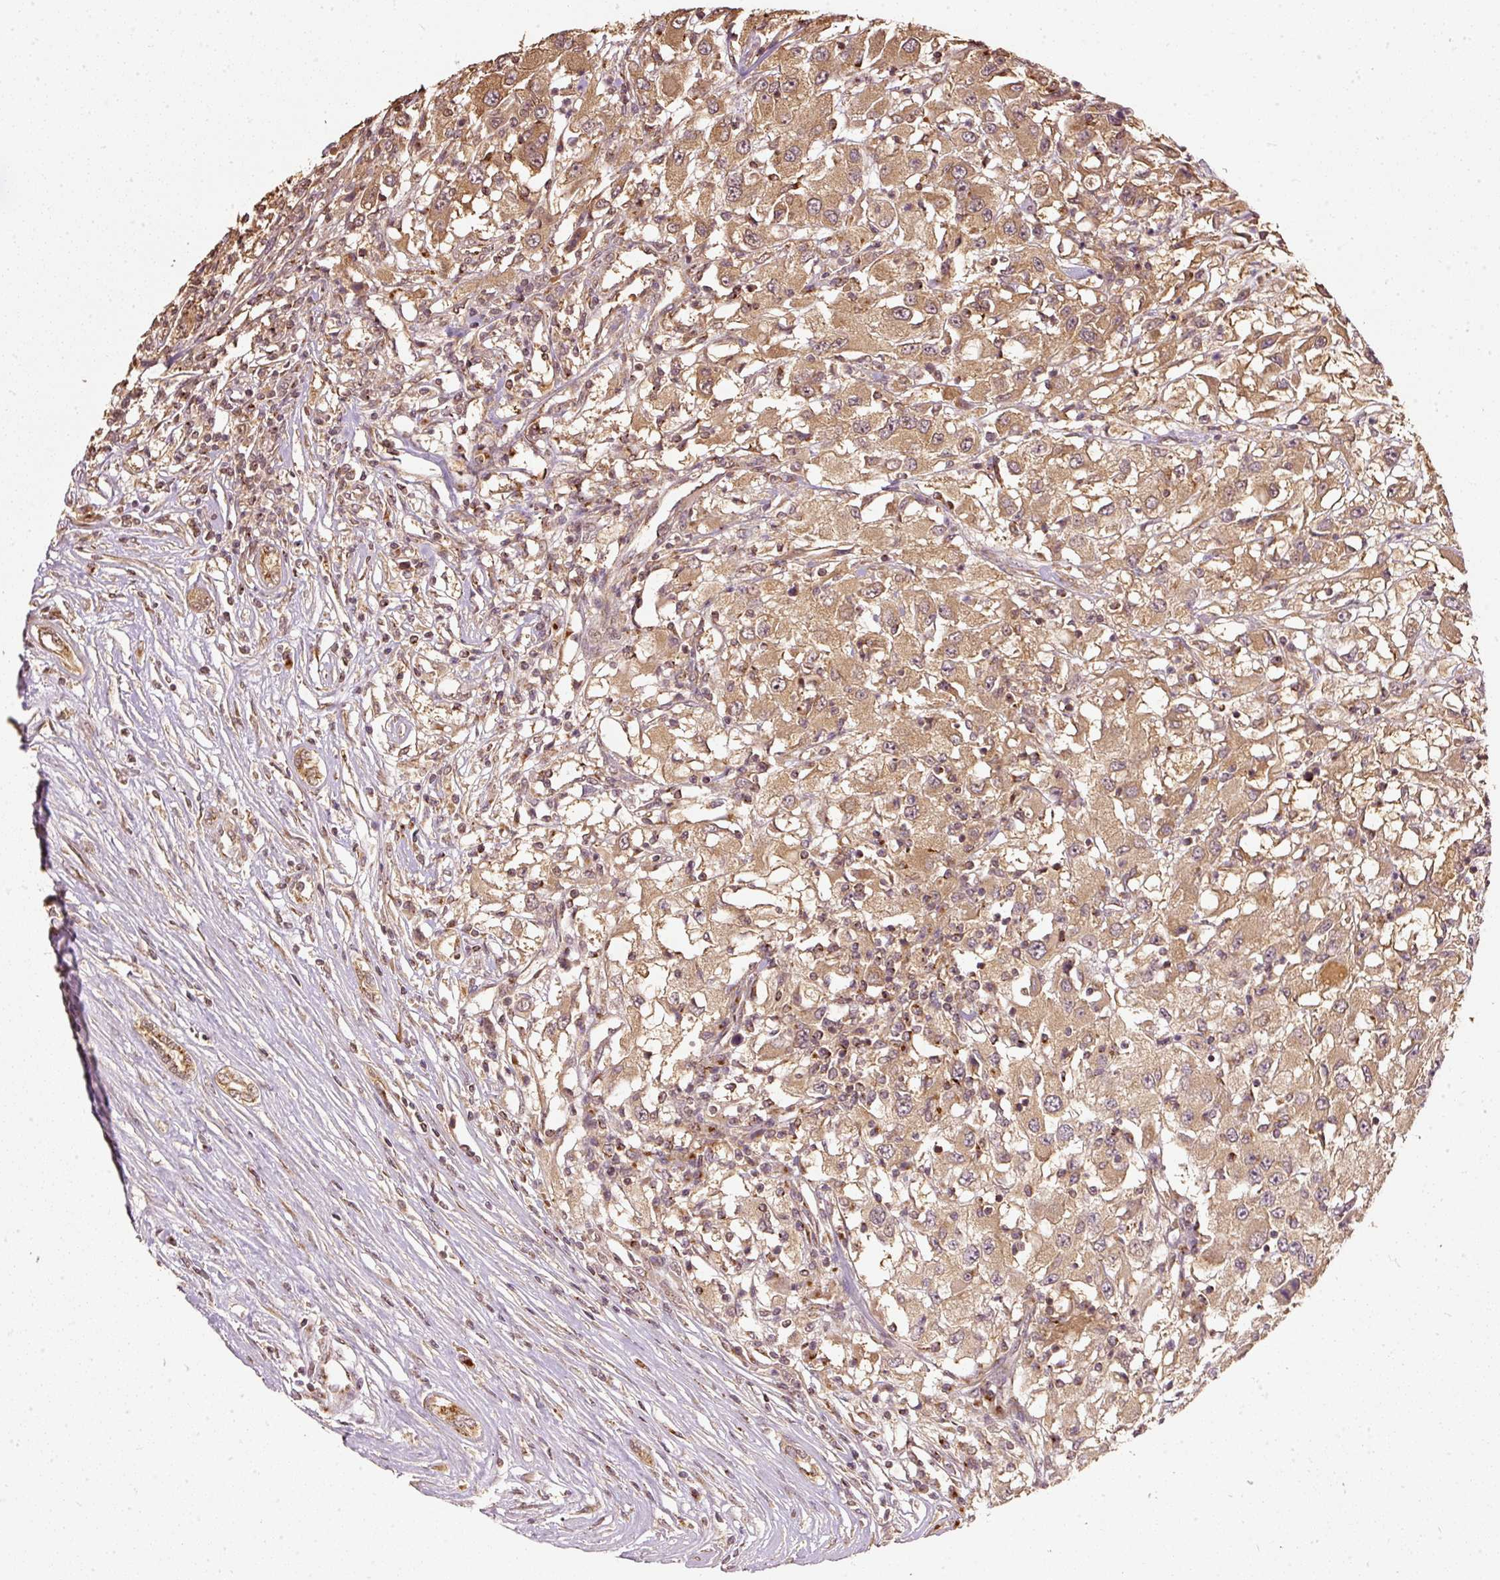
{"staining": {"intensity": "moderate", "quantity": ">75%", "location": "cytoplasmic/membranous"}, "tissue": "renal cancer", "cell_type": "Tumor cells", "image_type": "cancer", "snomed": [{"axis": "morphology", "description": "Adenocarcinoma, NOS"}, {"axis": "topography", "description": "Kidney"}], "caption": "Immunohistochemistry image of human adenocarcinoma (renal) stained for a protein (brown), which exhibits medium levels of moderate cytoplasmic/membranous staining in about >75% of tumor cells.", "gene": "FUT8", "patient": {"sex": "female", "age": 67}}